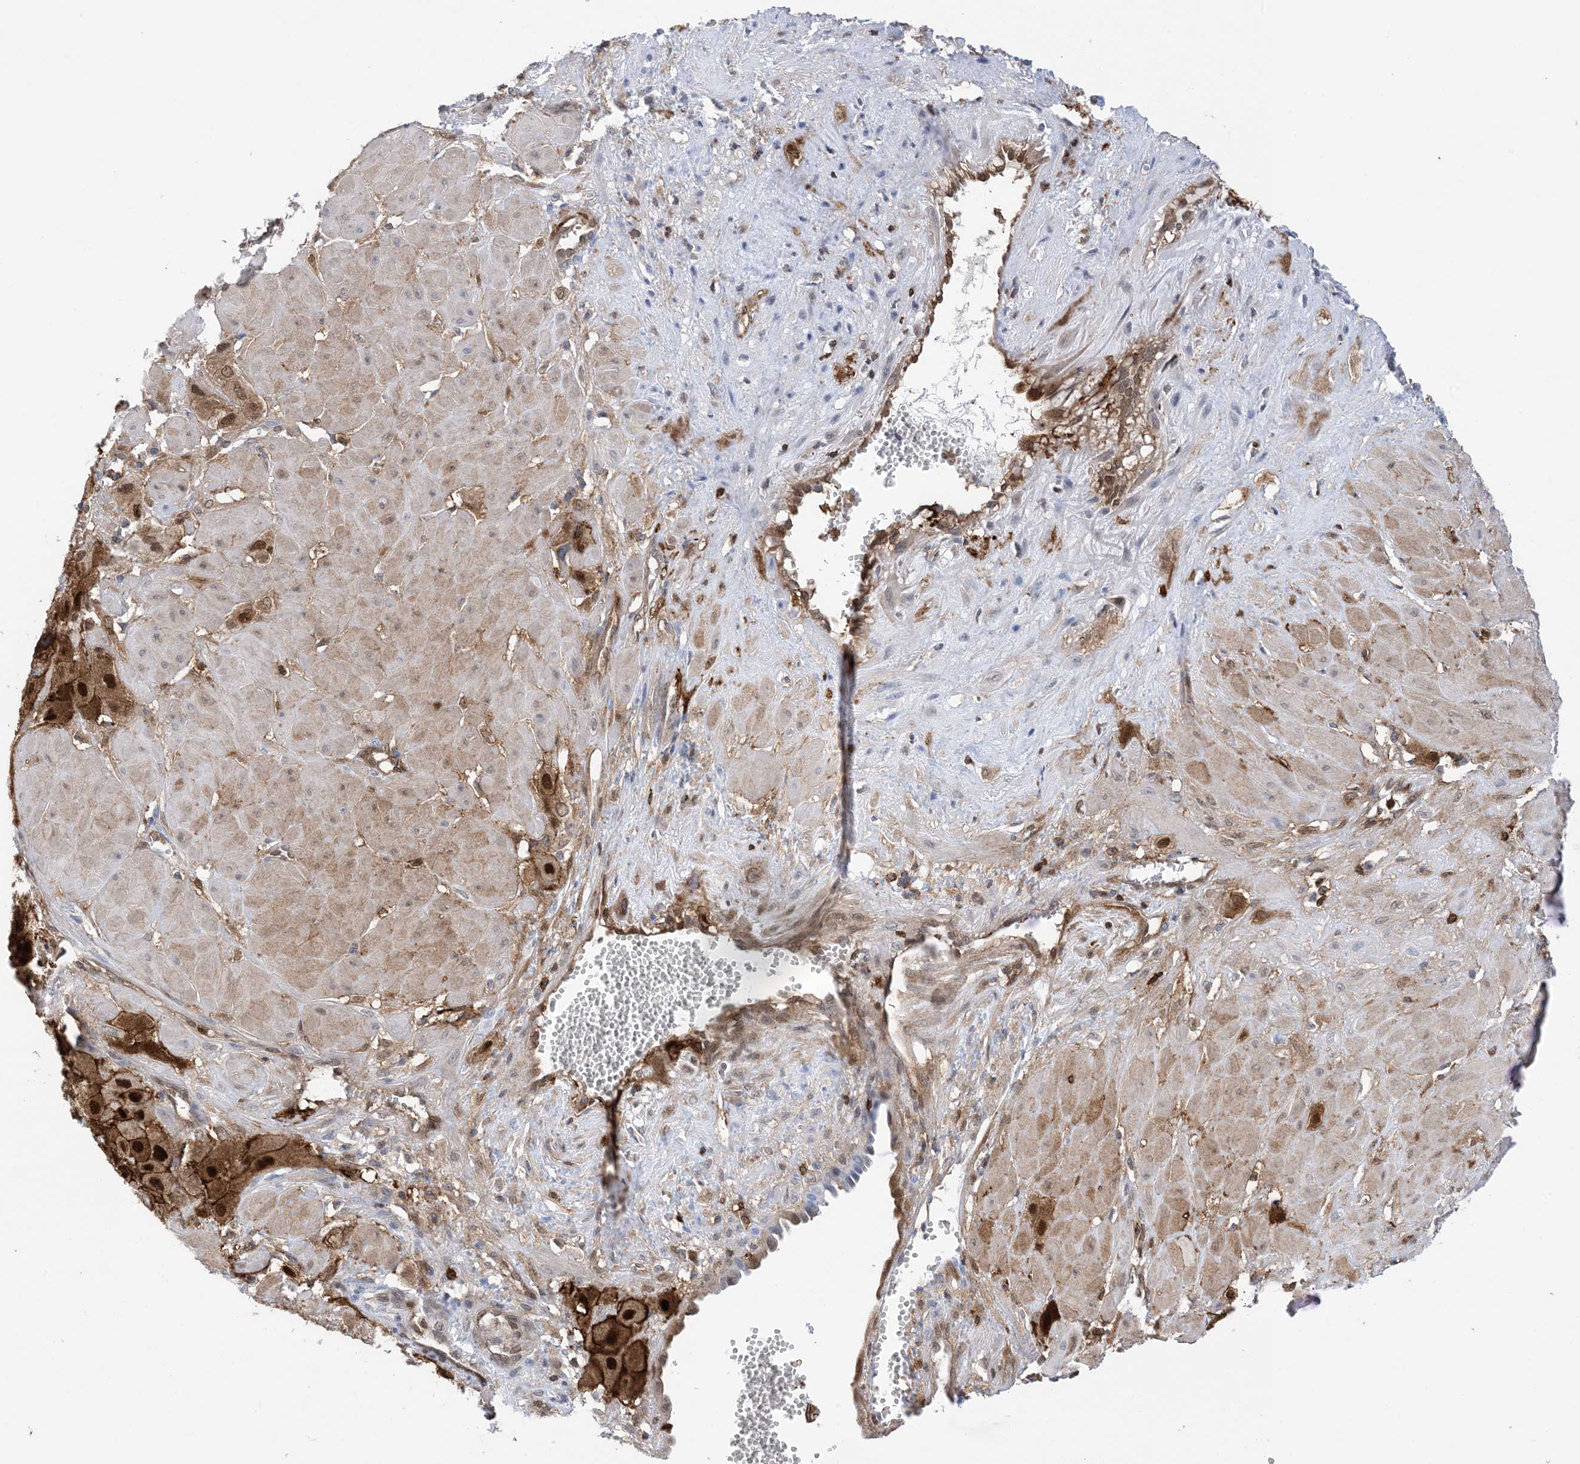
{"staining": {"intensity": "strong", "quantity": ">75%", "location": "cytoplasmic/membranous,nuclear"}, "tissue": "cervical cancer", "cell_type": "Tumor cells", "image_type": "cancer", "snomed": [{"axis": "morphology", "description": "Squamous cell carcinoma, NOS"}, {"axis": "topography", "description": "Cervix"}], "caption": "This is a micrograph of IHC staining of cervical cancer, which shows strong expression in the cytoplasmic/membranous and nuclear of tumor cells.", "gene": "ANXA1", "patient": {"sex": "female", "age": 34}}